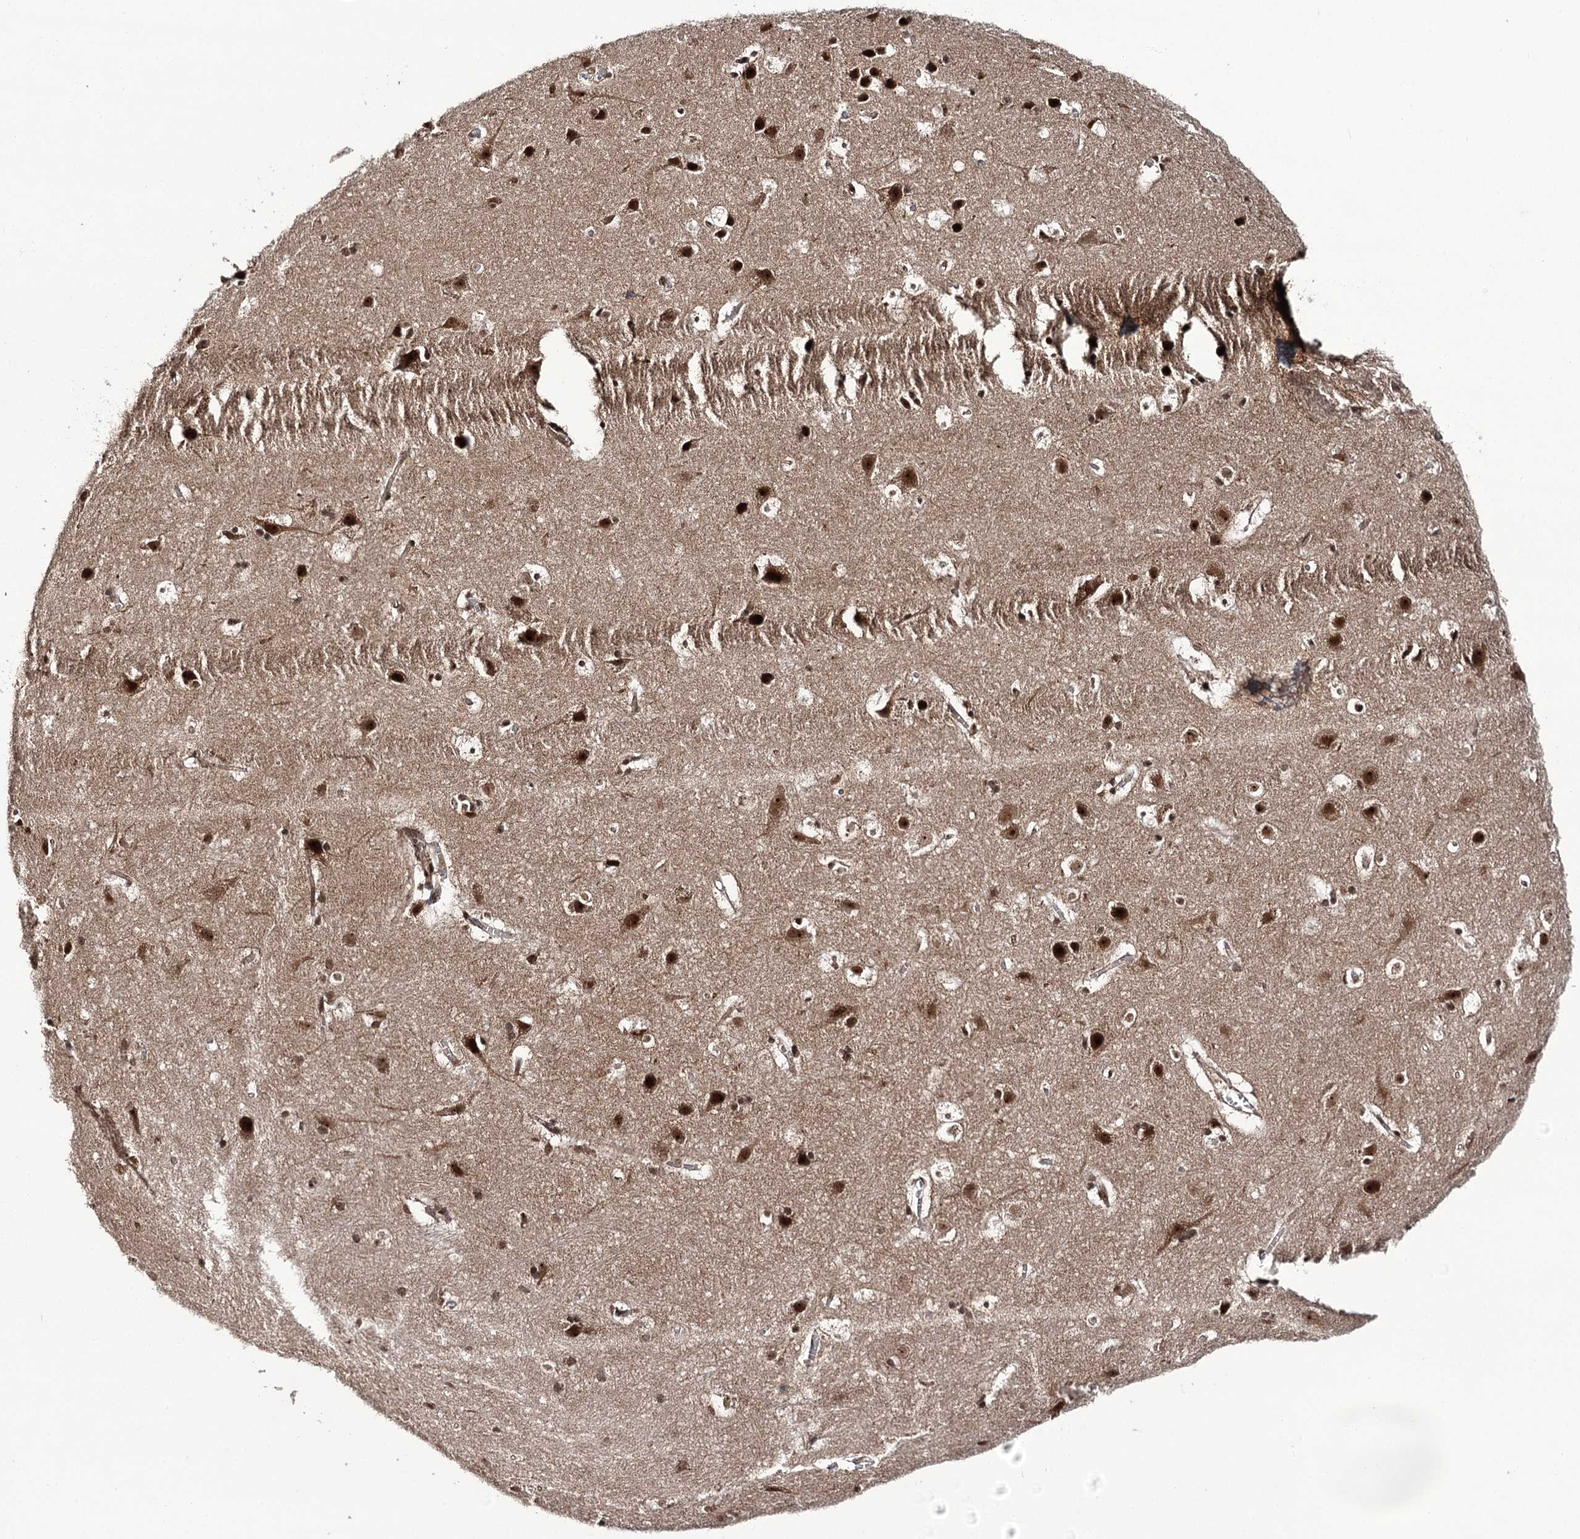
{"staining": {"intensity": "strong", "quantity": ">75%", "location": "nuclear"}, "tissue": "cerebral cortex", "cell_type": "Endothelial cells", "image_type": "normal", "snomed": [{"axis": "morphology", "description": "Normal tissue, NOS"}, {"axis": "topography", "description": "Cerebral cortex"}], "caption": "Immunohistochemical staining of unremarkable human cerebral cortex shows >75% levels of strong nuclear protein staining in approximately >75% of endothelial cells.", "gene": "ERCC3", "patient": {"sex": "male", "age": 54}}